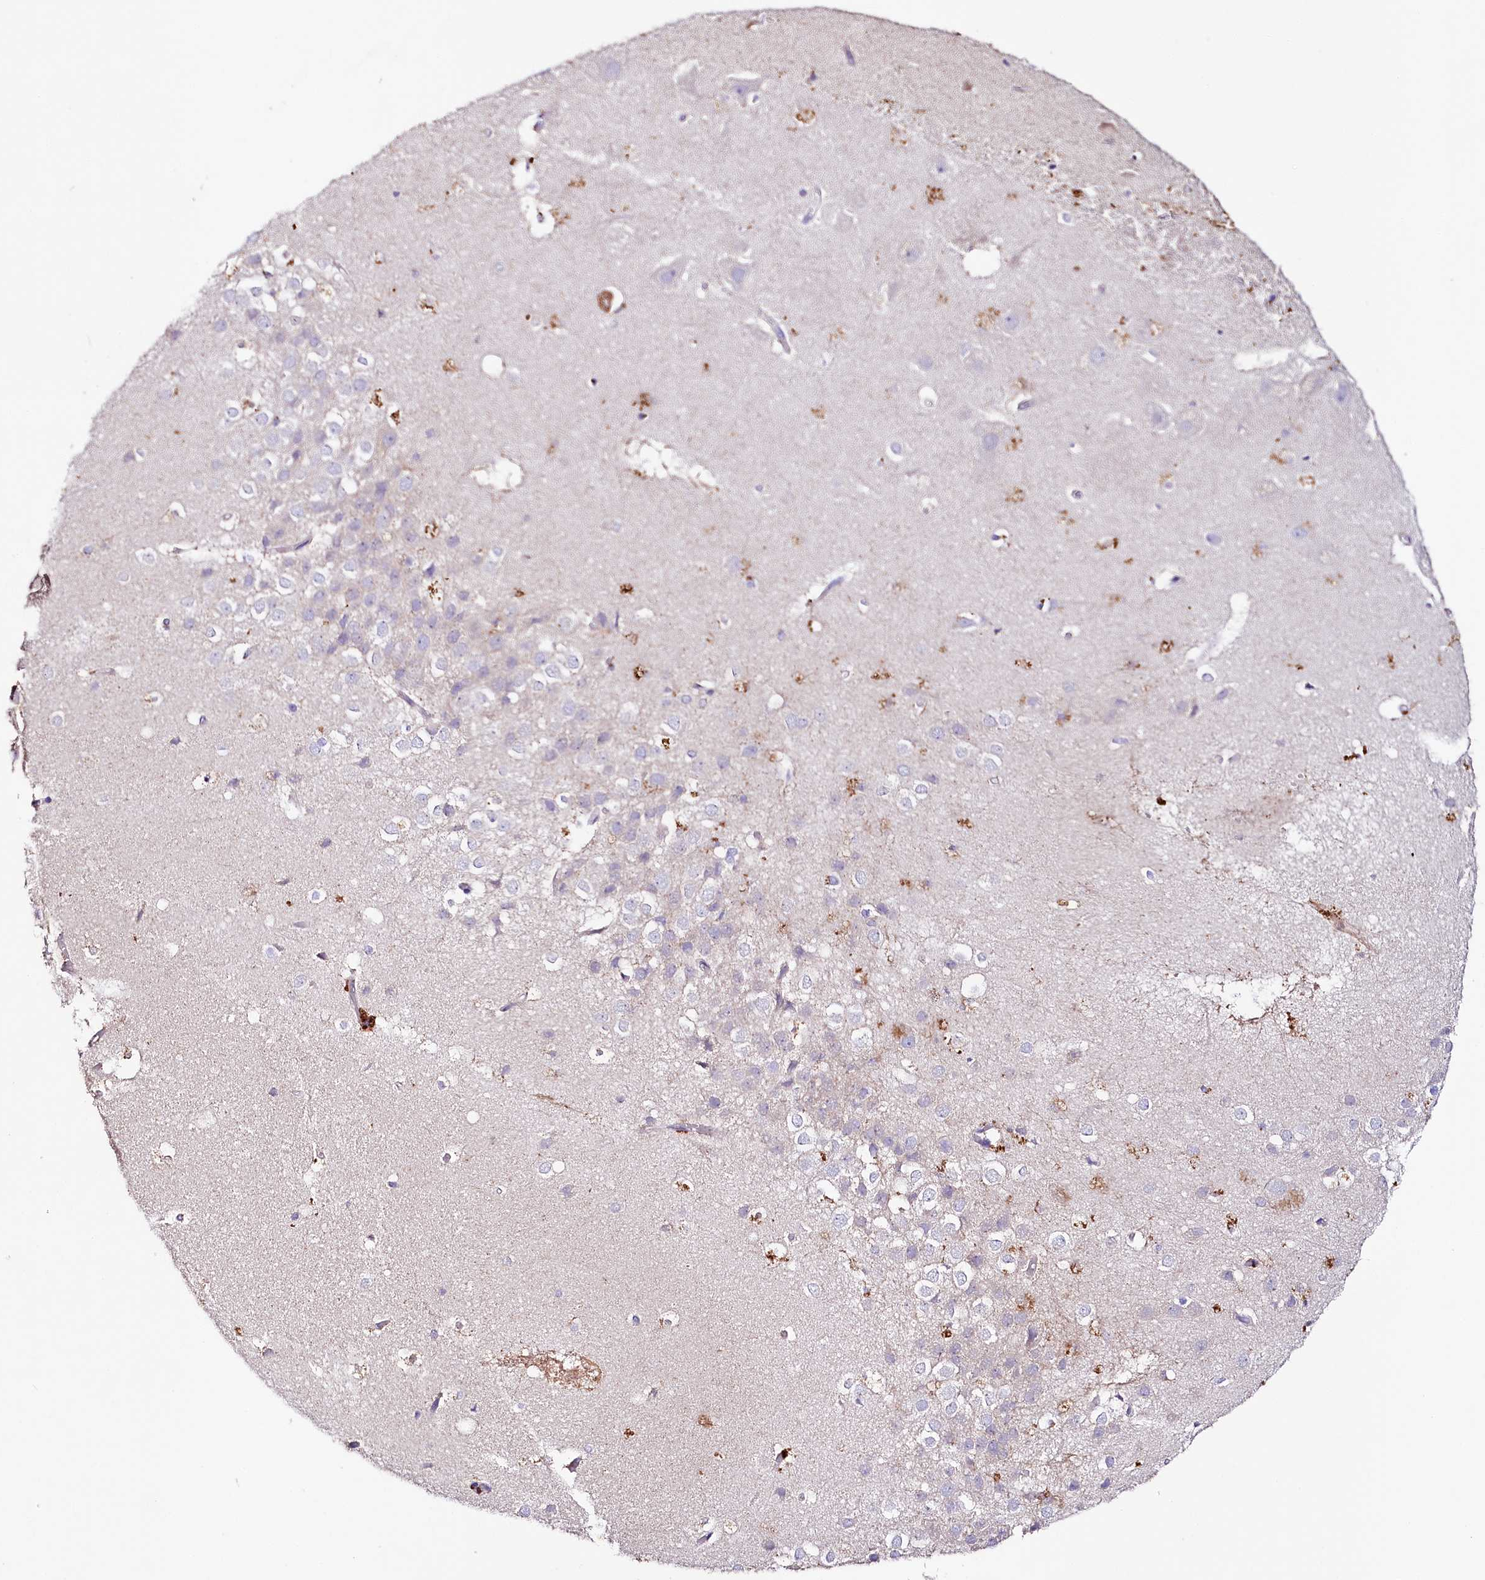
{"staining": {"intensity": "moderate", "quantity": "<25%", "location": "cytoplasmic/membranous"}, "tissue": "hippocampus", "cell_type": "Glial cells", "image_type": "normal", "snomed": [{"axis": "morphology", "description": "Normal tissue, NOS"}, {"axis": "topography", "description": "Hippocampus"}], "caption": "Normal hippocampus was stained to show a protein in brown. There is low levels of moderate cytoplasmic/membranous expression in about <25% of glial cells. Immunohistochemistry stains the protein of interest in brown and the nuclei are stained blue.", "gene": "SACM1L", "patient": {"sex": "female", "age": 52}}